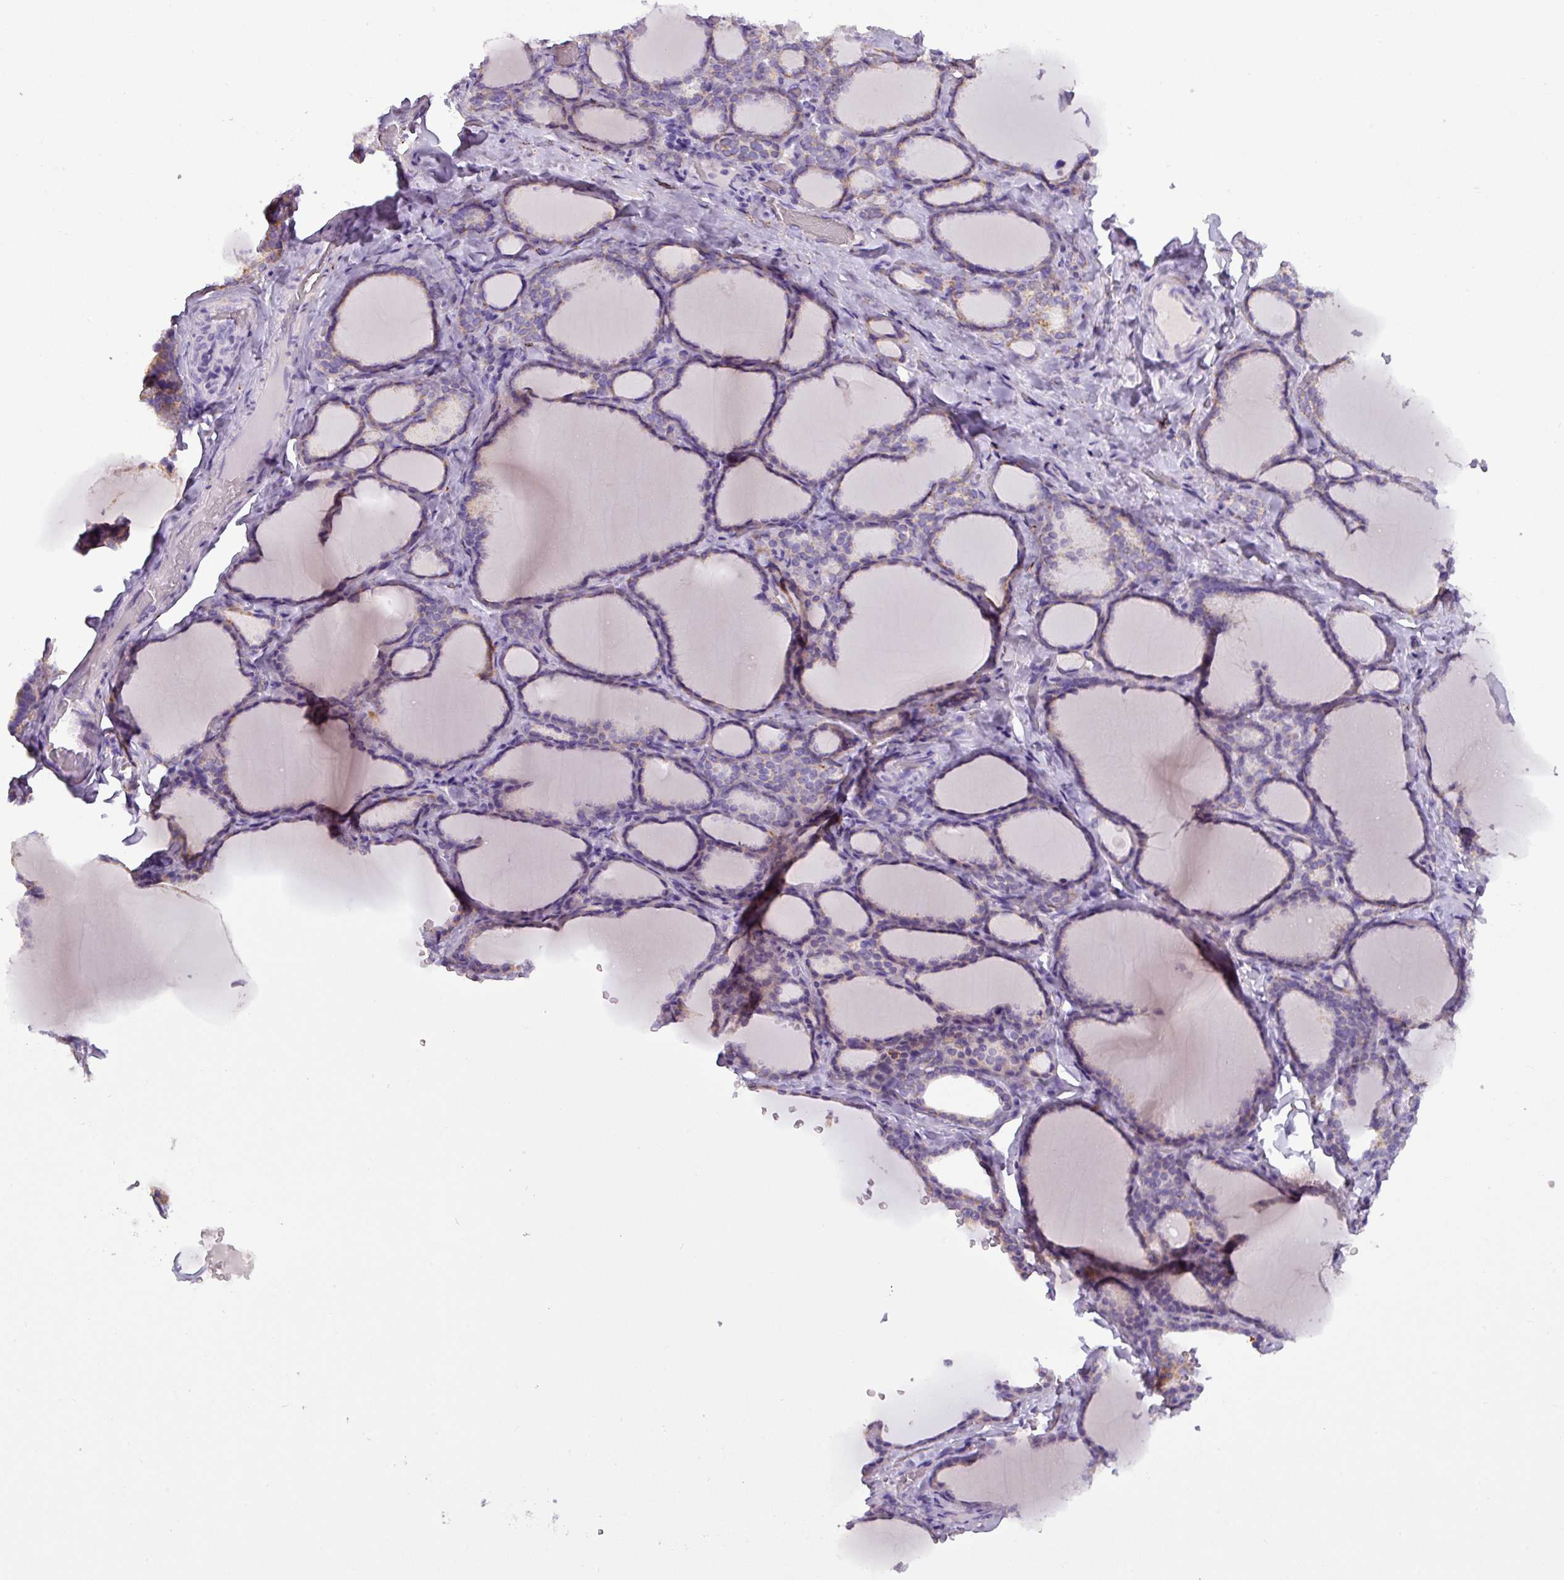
{"staining": {"intensity": "moderate", "quantity": "25%-75%", "location": "cytoplasmic/membranous"}, "tissue": "thyroid gland", "cell_type": "Glandular cells", "image_type": "normal", "snomed": [{"axis": "morphology", "description": "Normal tissue, NOS"}, {"axis": "topography", "description": "Thyroid gland"}], "caption": "Normal thyroid gland reveals moderate cytoplasmic/membranous positivity in about 25%-75% of glandular cells The protein is shown in brown color, while the nuclei are stained blue..", "gene": "ZNF667", "patient": {"sex": "female", "age": 31}}